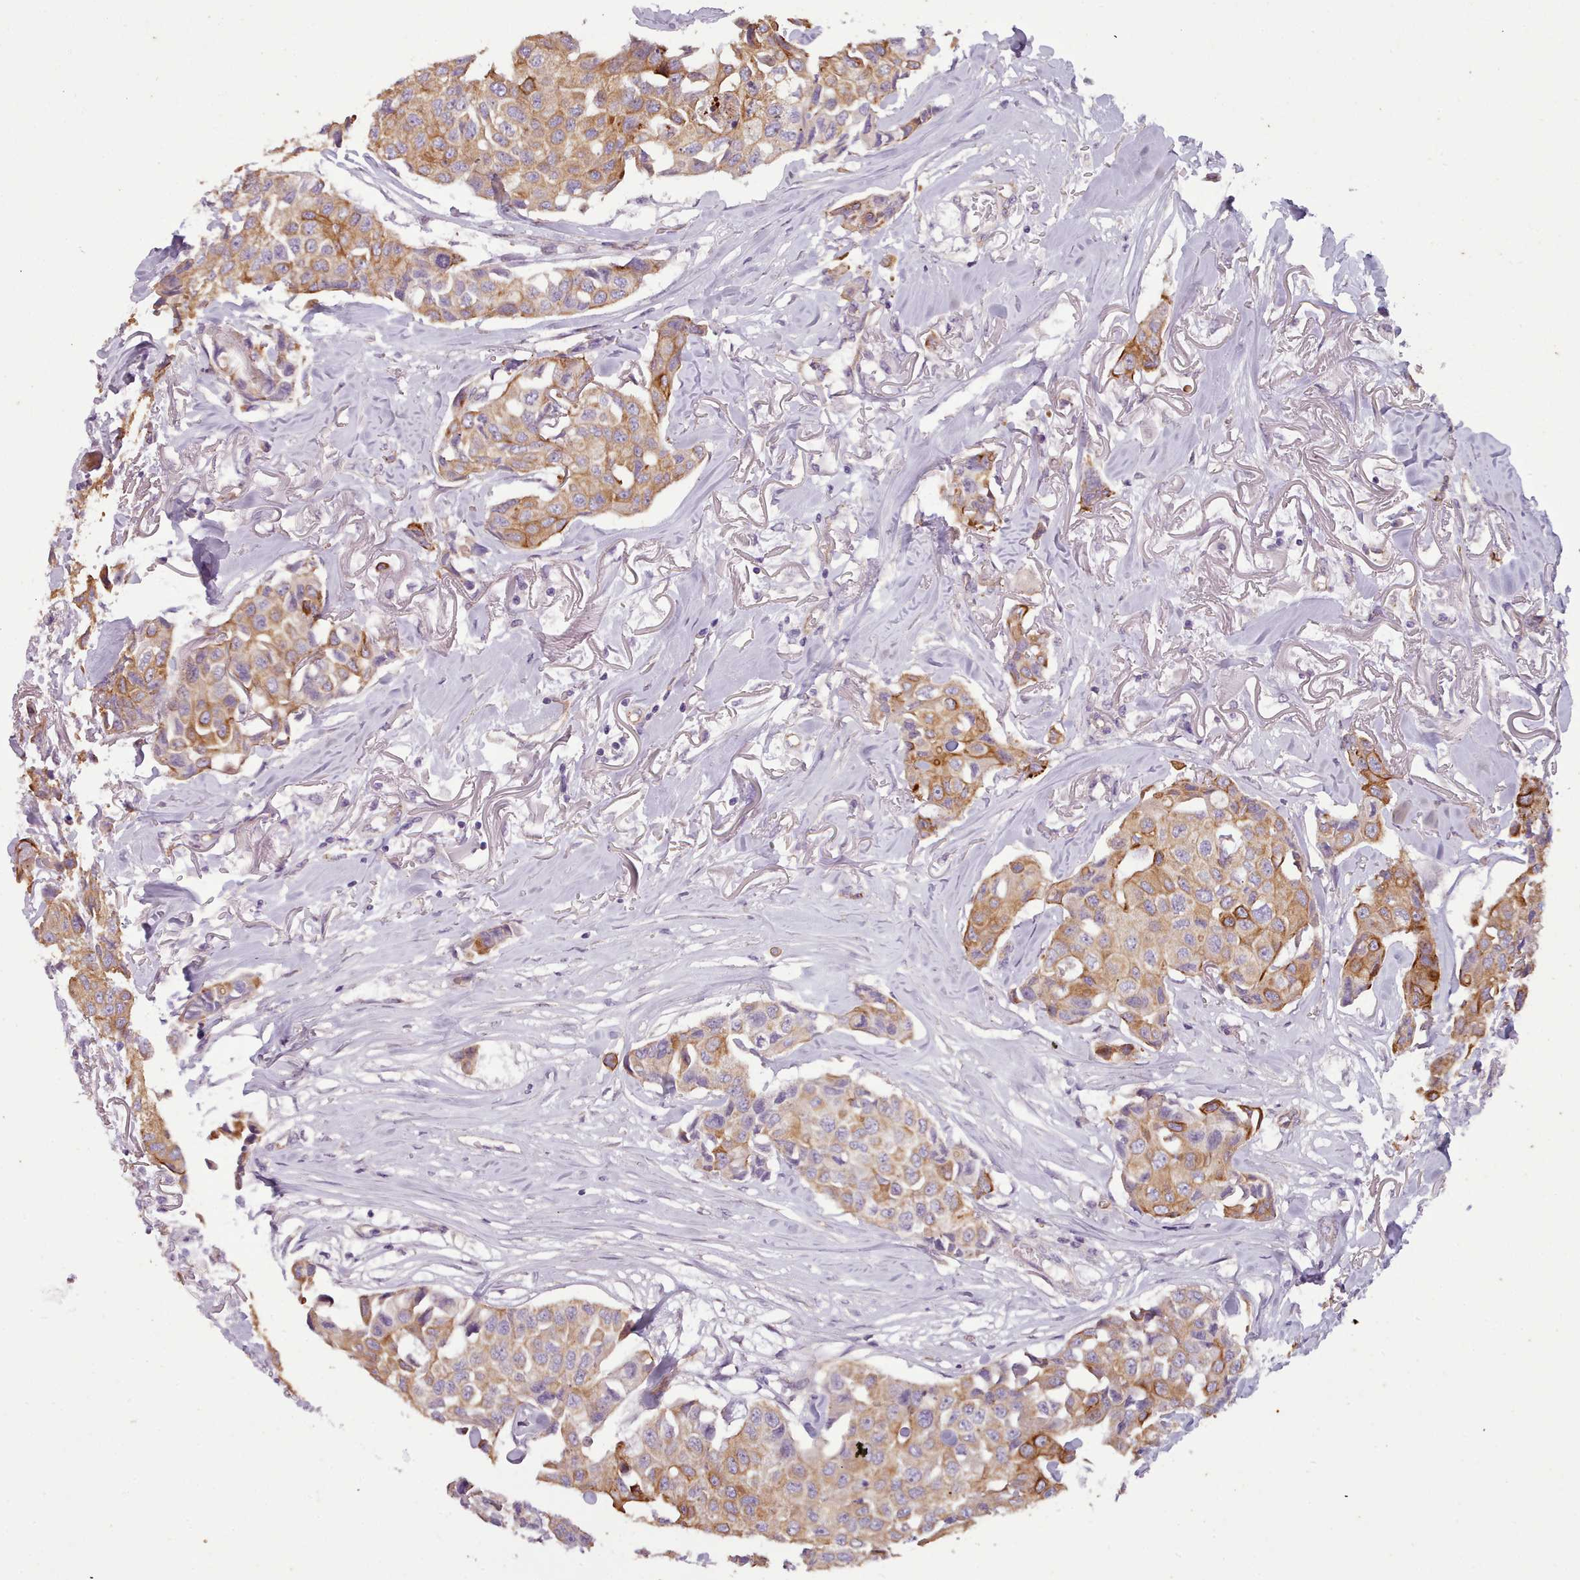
{"staining": {"intensity": "moderate", "quantity": "25%-75%", "location": "cytoplasmic/membranous"}, "tissue": "breast cancer", "cell_type": "Tumor cells", "image_type": "cancer", "snomed": [{"axis": "morphology", "description": "Duct carcinoma"}, {"axis": "topography", "description": "Breast"}], "caption": "DAB immunohistochemical staining of infiltrating ductal carcinoma (breast) demonstrates moderate cytoplasmic/membranous protein expression in about 25%-75% of tumor cells.", "gene": "PLD4", "patient": {"sex": "female", "age": 80}}